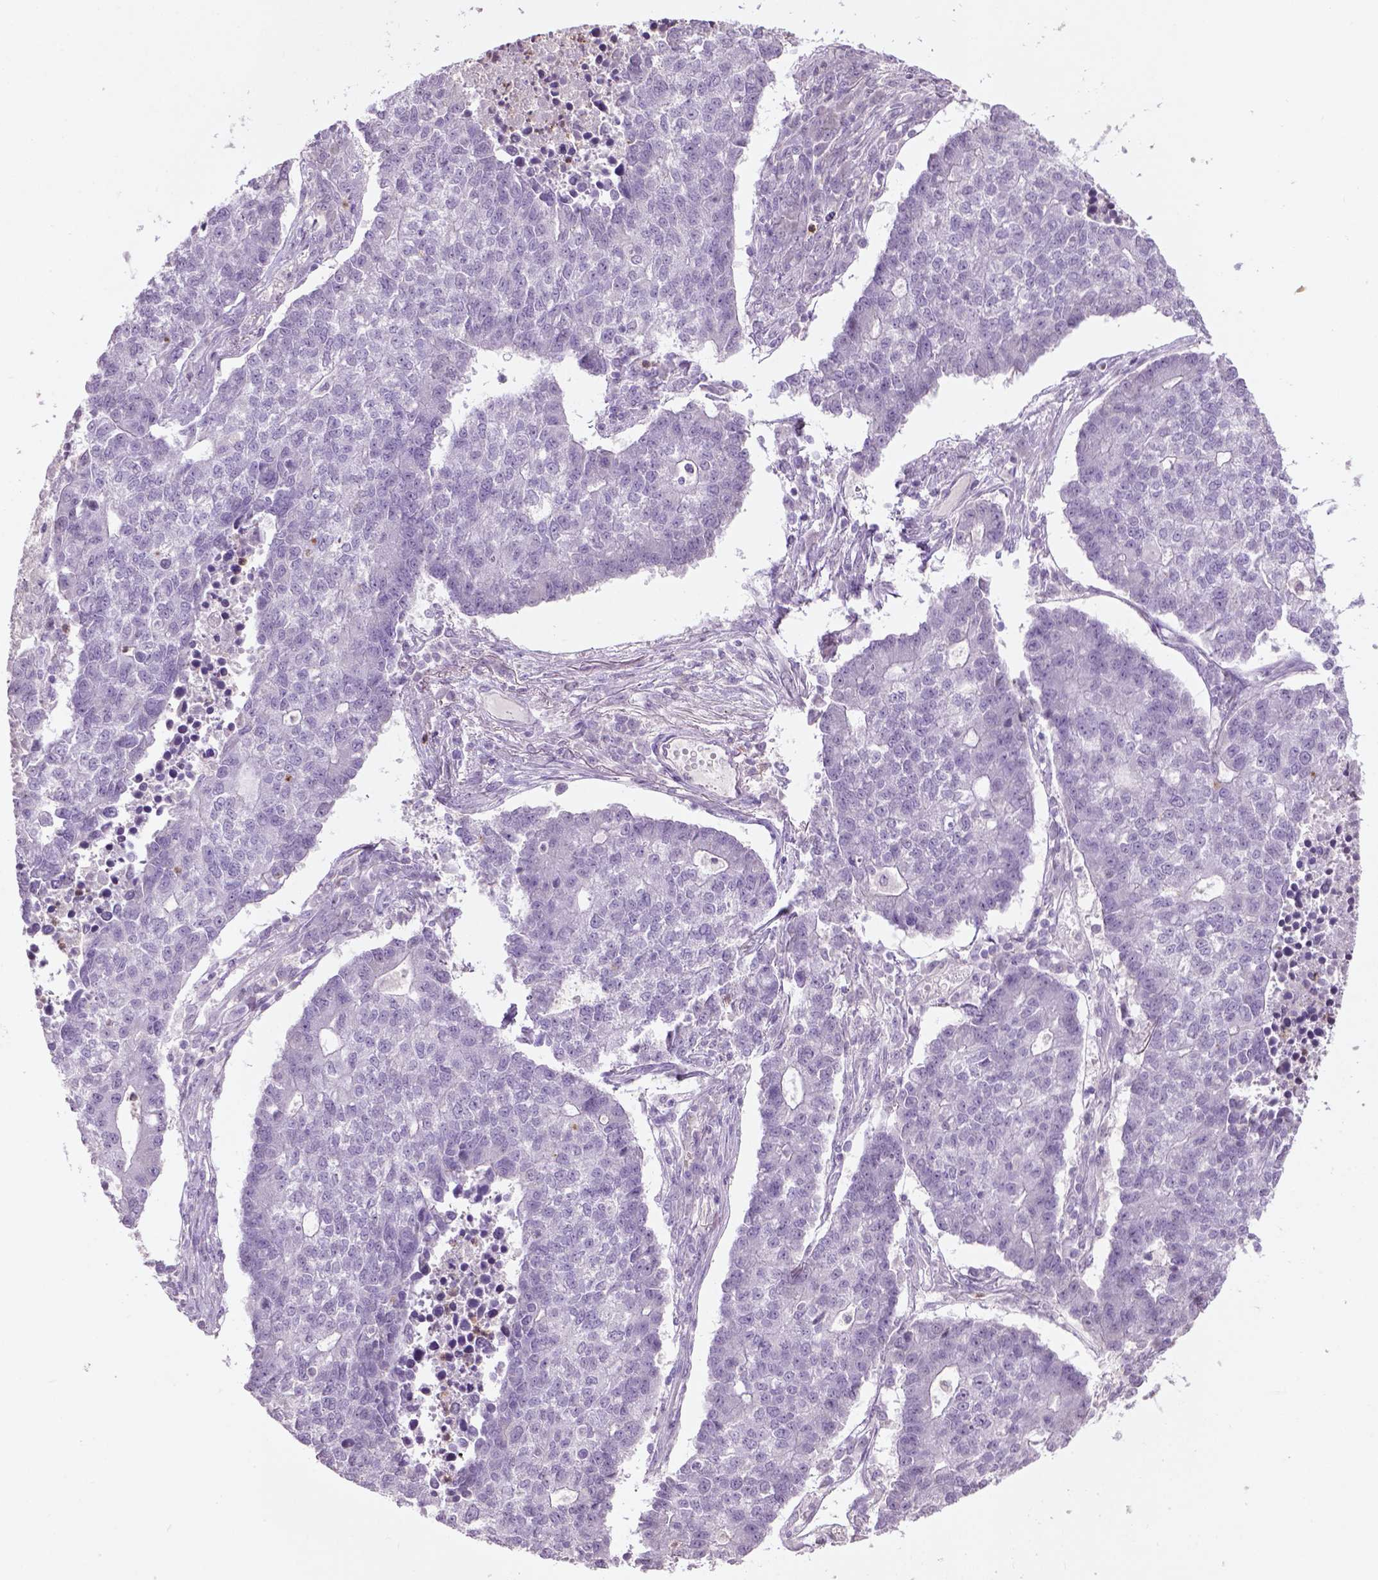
{"staining": {"intensity": "negative", "quantity": "none", "location": "none"}, "tissue": "lung cancer", "cell_type": "Tumor cells", "image_type": "cancer", "snomed": [{"axis": "morphology", "description": "Adenocarcinoma, NOS"}, {"axis": "topography", "description": "Lung"}], "caption": "A photomicrograph of lung cancer (adenocarcinoma) stained for a protein demonstrates no brown staining in tumor cells. Brightfield microscopy of immunohistochemistry stained with DAB (brown) and hematoxylin (blue), captured at high magnification.", "gene": "NTNG2", "patient": {"sex": "male", "age": 57}}